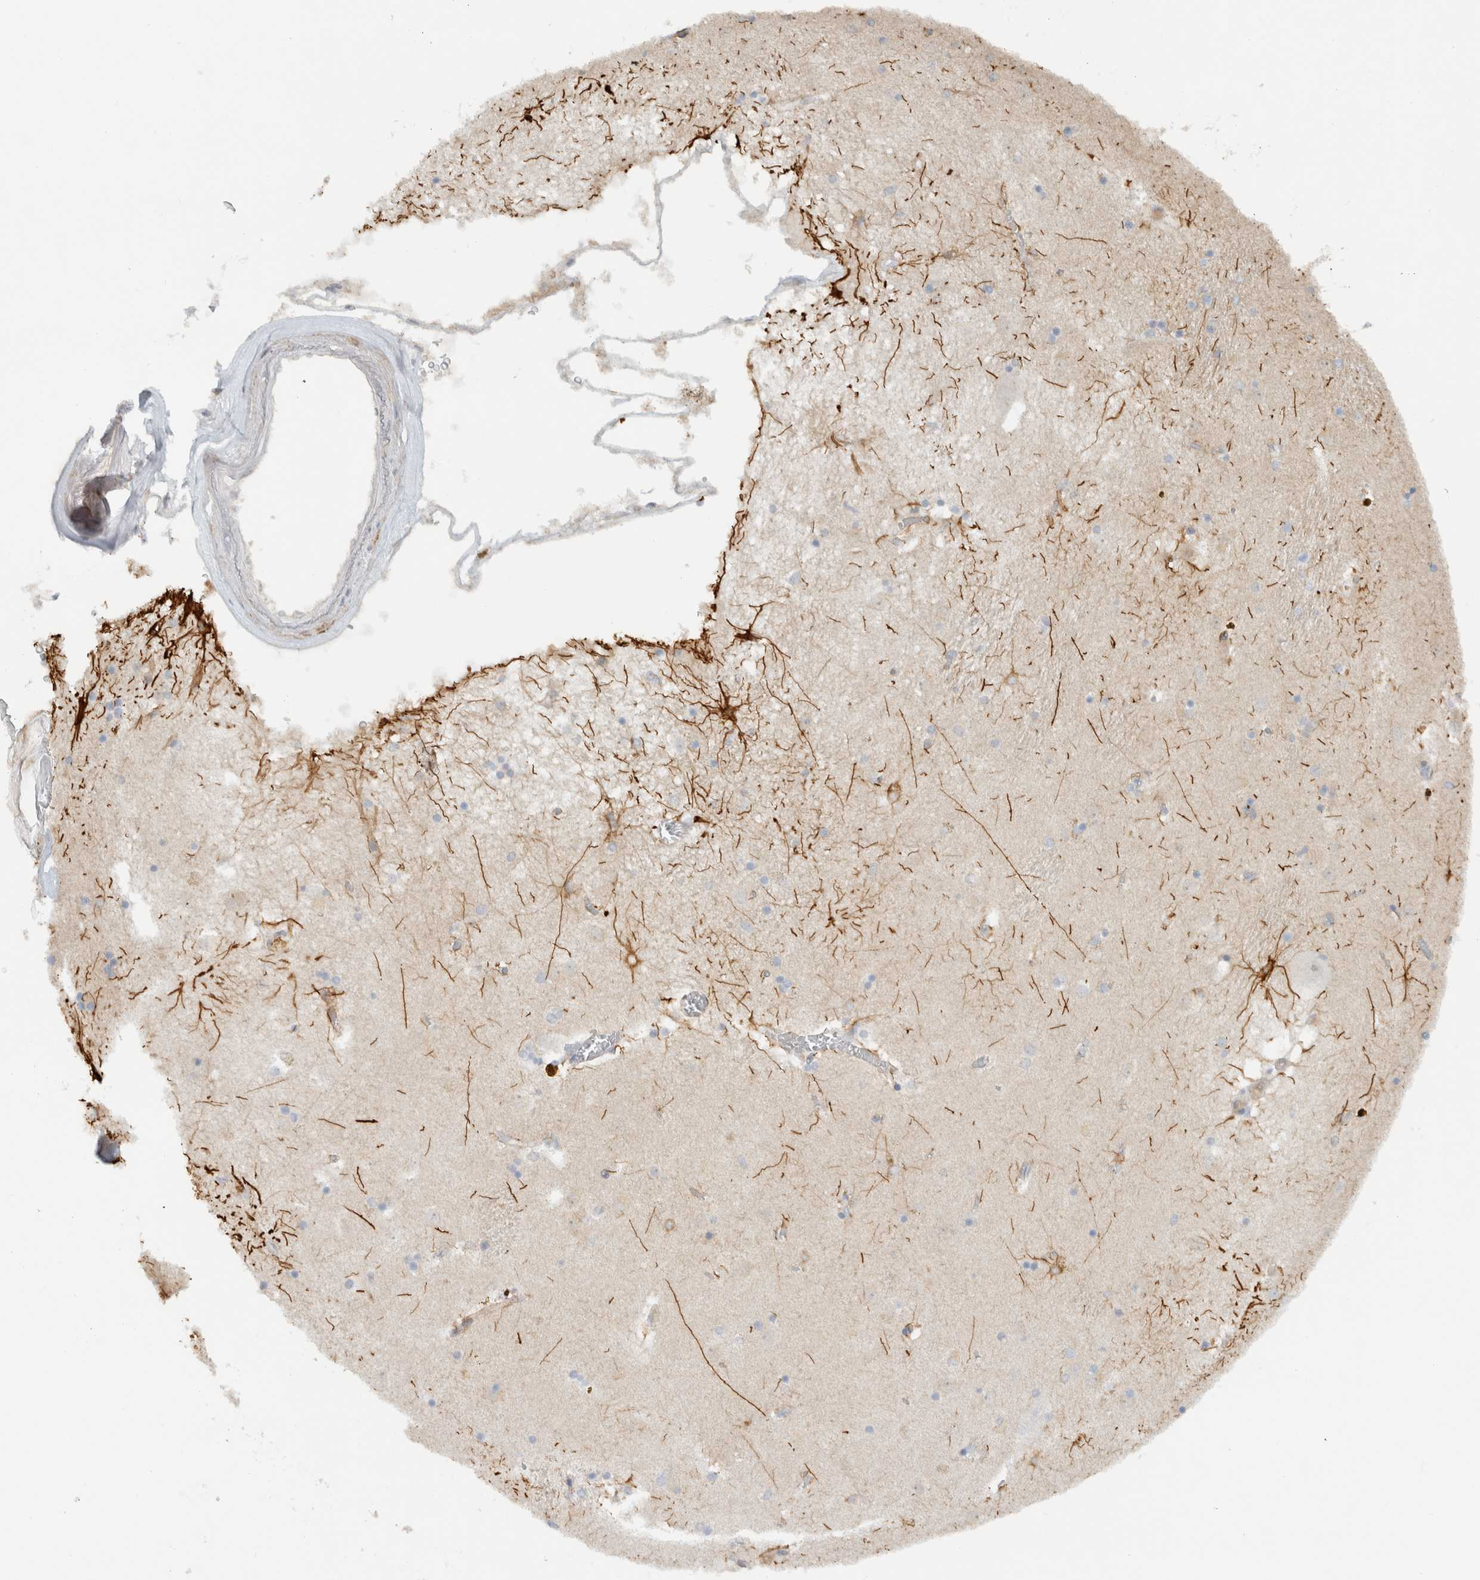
{"staining": {"intensity": "weak", "quantity": "<25%", "location": "cytoplasmic/membranous"}, "tissue": "caudate", "cell_type": "Glial cells", "image_type": "normal", "snomed": [{"axis": "morphology", "description": "Normal tissue, NOS"}, {"axis": "topography", "description": "Lateral ventricle wall"}], "caption": "This is a histopathology image of immunohistochemistry (IHC) staining of normal caudate, which shows no expression in glial cells.", "gene": "ERCC6L2", "patient": {"sex": "male", "age": 70}}